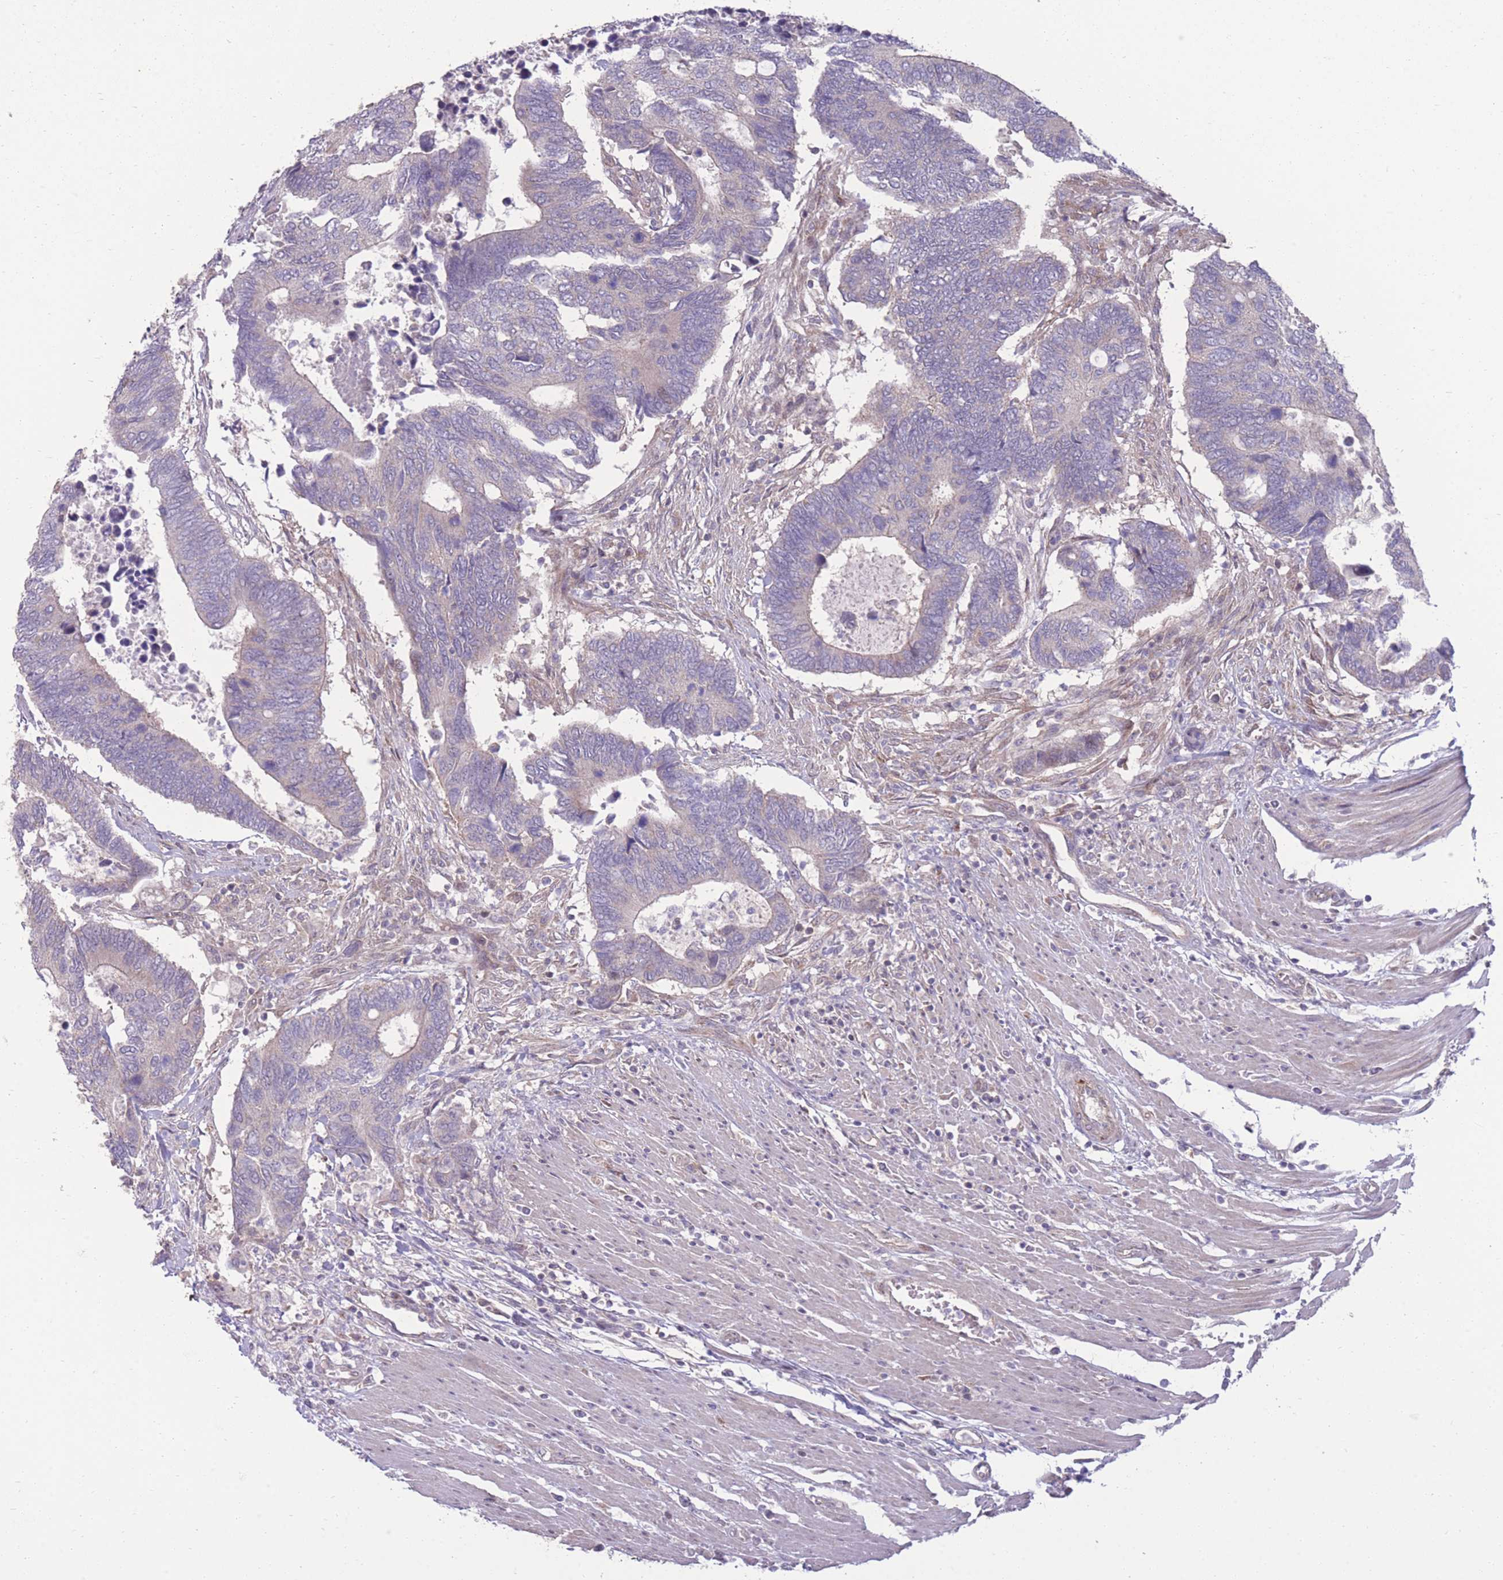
{"staining": {"intensity": "negative", "quantity": "none", "location": "none"}, "tissue": "colorectal cancer", "cell_type": "Tumor cells", "image_type": "cancer", "snomed": [{"axis": "morphology", "description": "Adenocarcinoma, NOS"}, {"axis": "topography", "description": "Colon"}], "caption": "DAB (3,3'-diaminobenzidine) immunohistochemical staining of colorectal cancer shows no significant staining in tumor cells.", "gene": "RIC8A", "patient": {"sex": "male", "age": 87}}